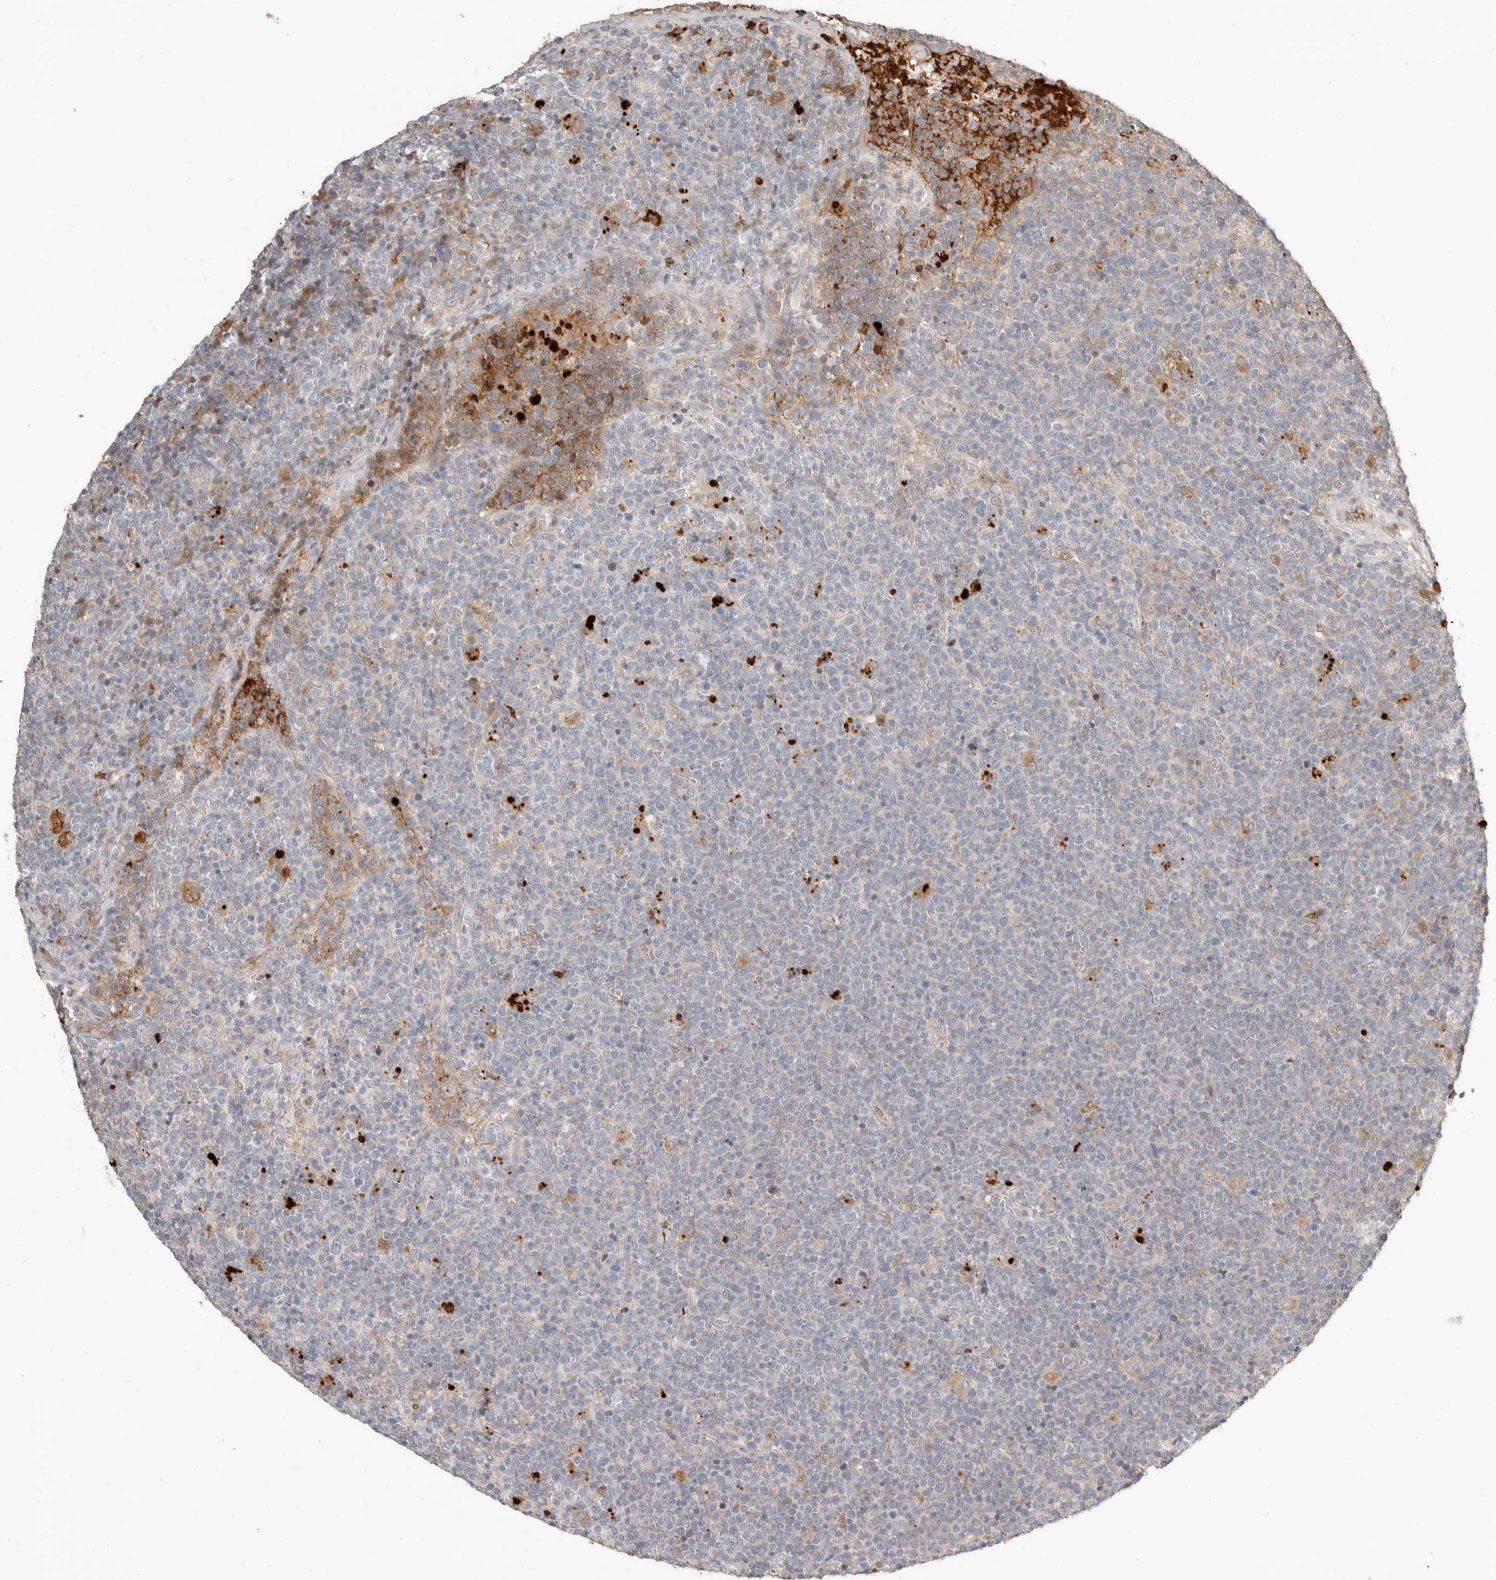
{"staining": {"intensity": "moderate", "quantity": "<25%", "location": "cytoplasmic/membranous"}, "tissue": "lymphoma", "cell_type": "Tumor cells", "image_type": "cancer", "snomed": [{"axis": "morphology", "description": "Malignant lymphoma, non-Hodgkin's type, High grade"}, {"axis": "topography", "description": "Lymph node"}], "caption": "About <25% of tumor cells in human malignant lymphoma, non-Hodgkin's type (high-grade) demonstrate moderate cytoplasmic/membranous protein staining as visualized by brown immunohistochemical staining.", "gene": "KLHL38", "patient": {"sex": "male", "age": 61}}